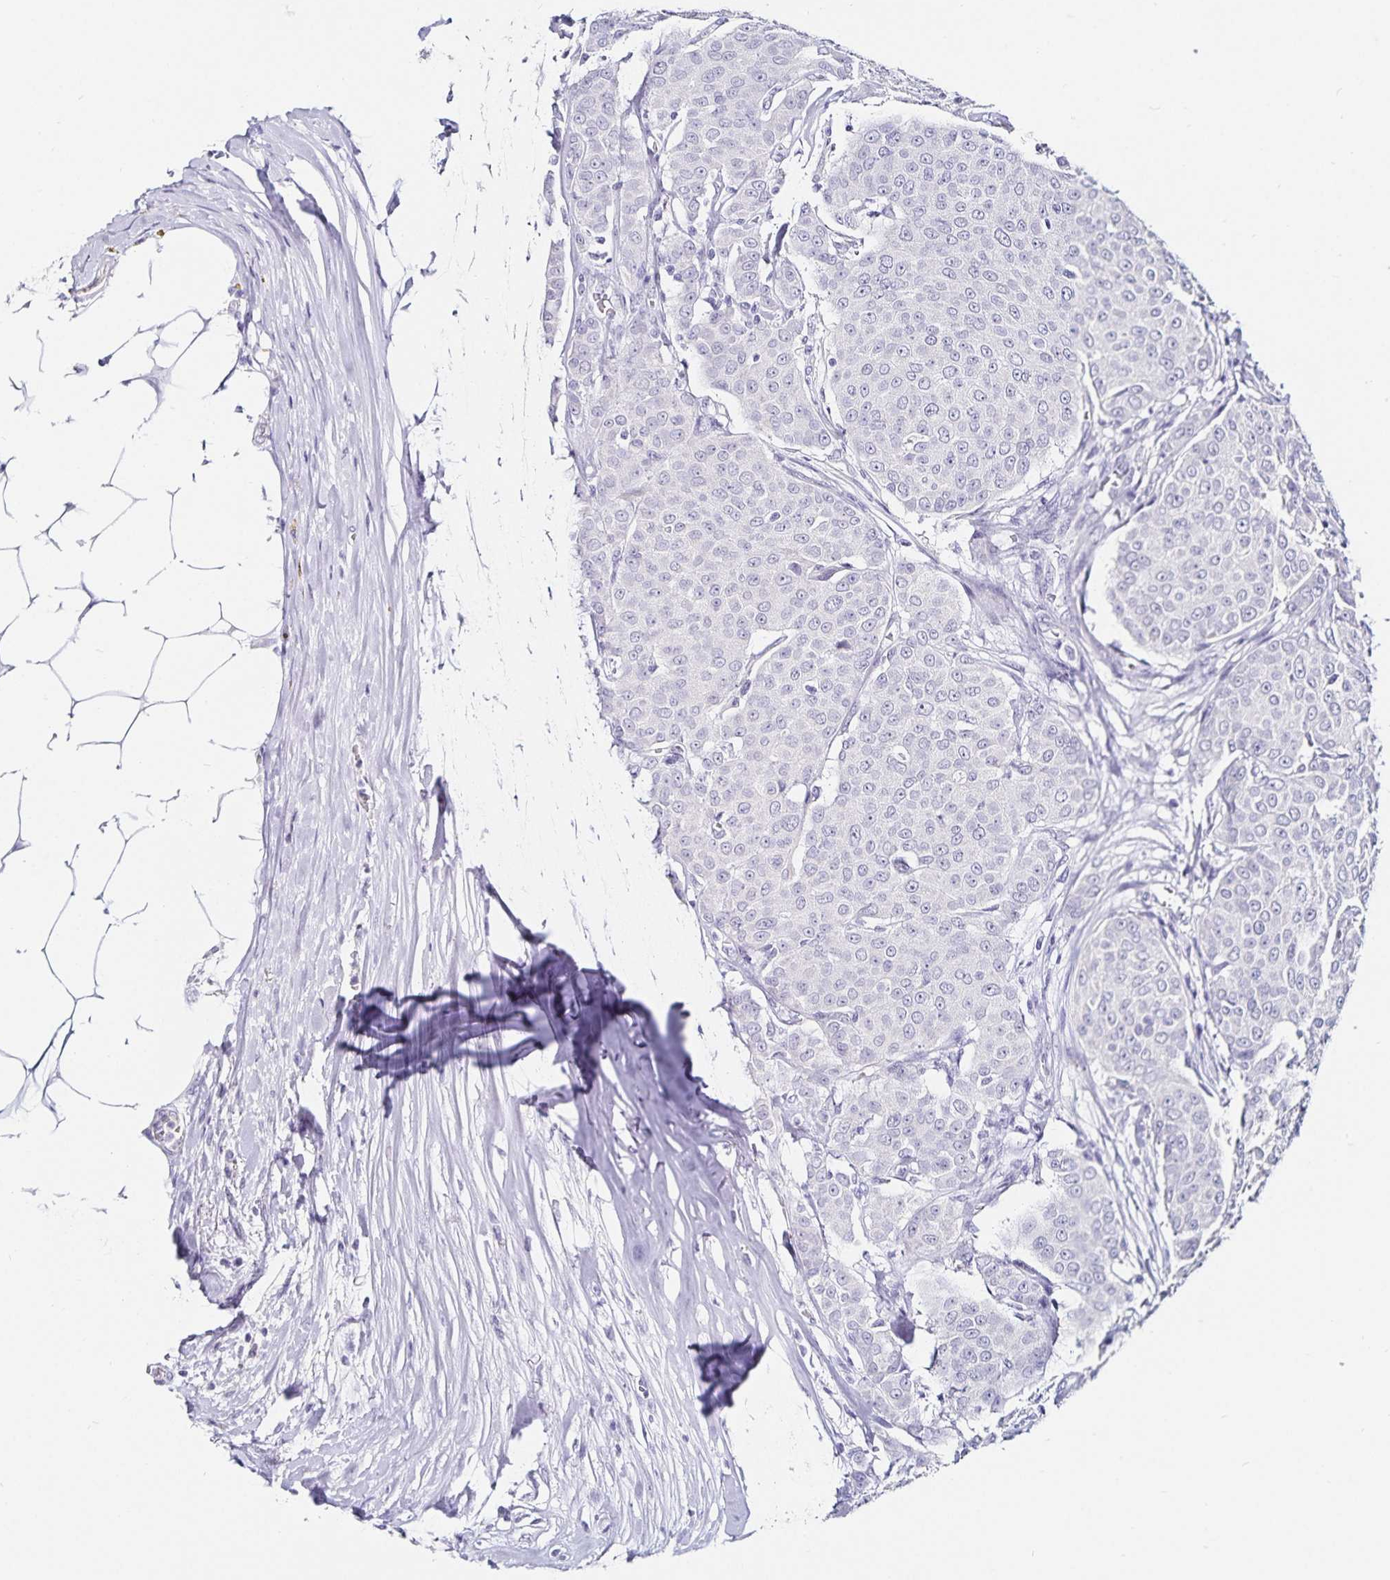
{"staining": {"intensity": "negative", "quantity": "none", "location": "none"}, "tissue": "breast cancer", "cell_type": "Tumor cells", "image_type": "cancer", "snomed": [{"axis": "morphology", "description": "Duct carcinoma"}, {"axis": "topography", "description": "Breast"}], "caption": "An IHC histopathology image of infiltrating ductal carcinoma (breast) is shown. There is no staining in tumor cells of infiltrating ductal carcinoma (breast).", "gene": "TSPAN7", "patient": {"sex": "female", "age": 91}}